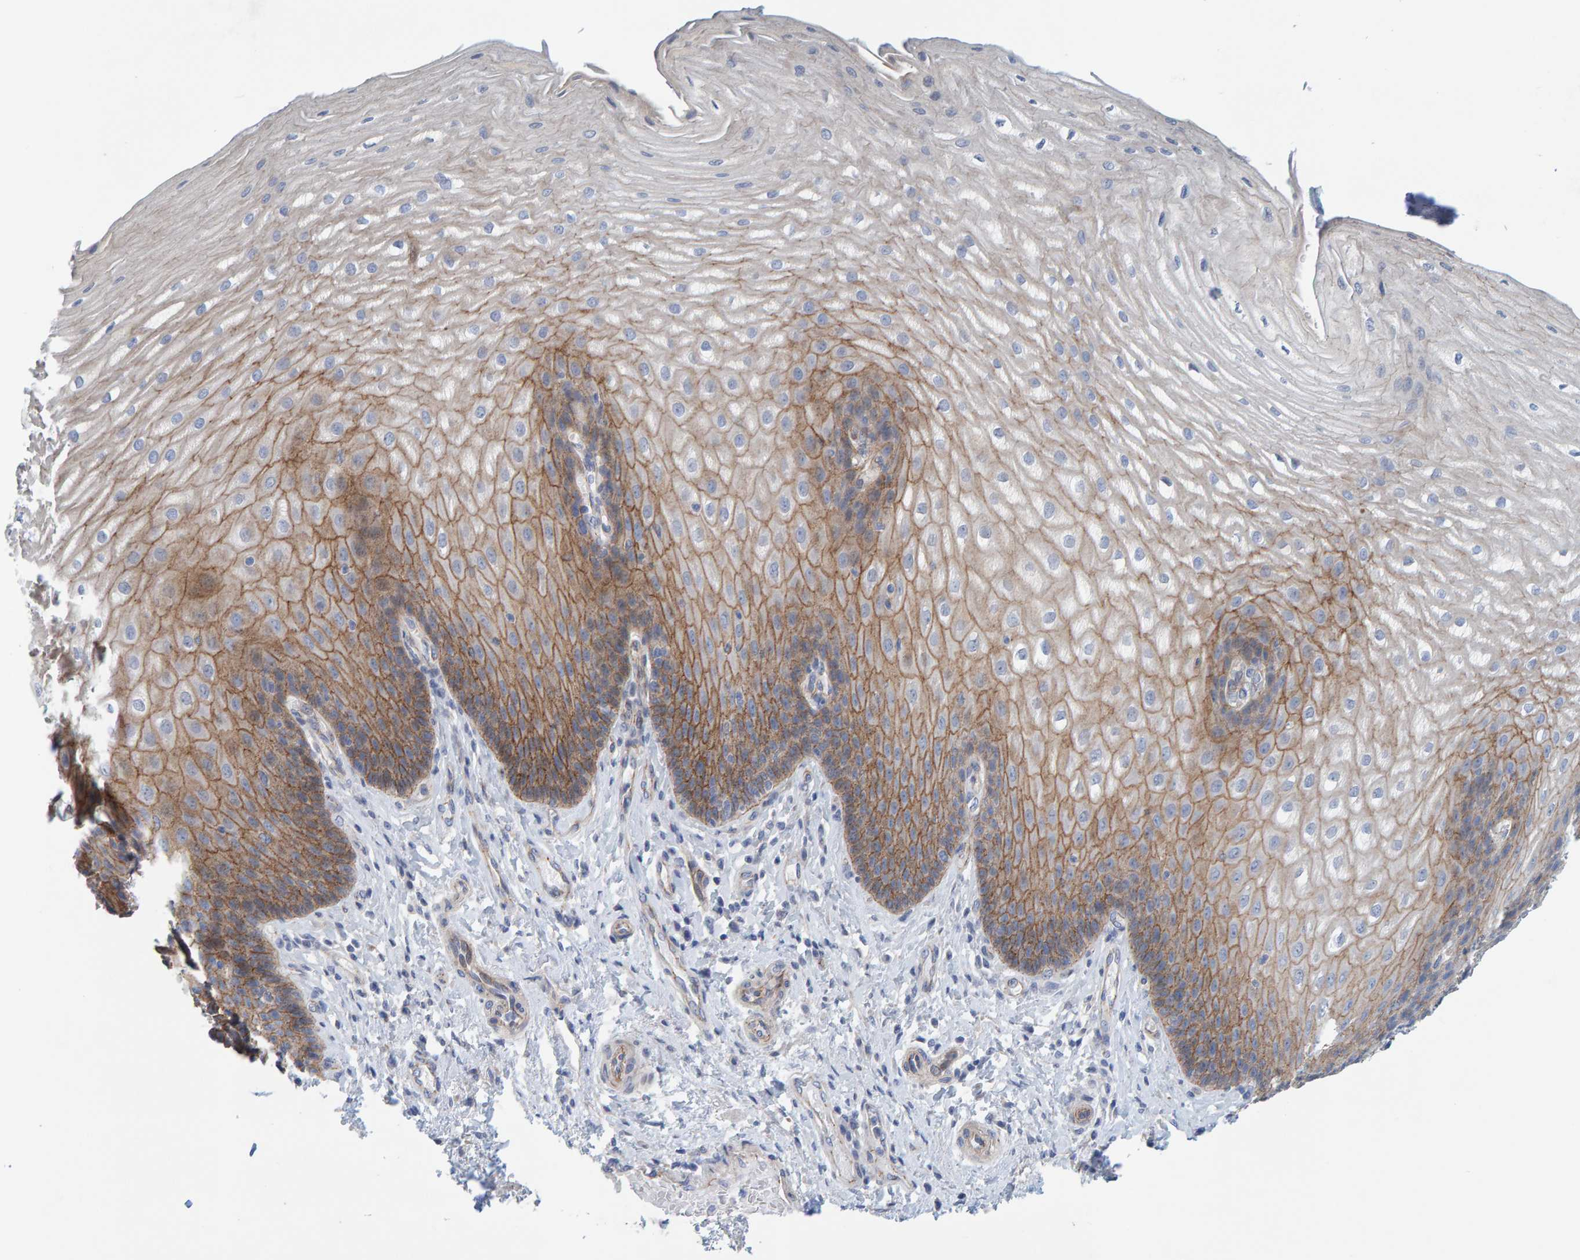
{"staining": {"intensity": "moderate", "quantity": ">75%", "location": "cytoplasmic/membranous"}, "tissue": "esophagus", "cell_type": "Squamous epithelial cells", "image_type": "normal", "snomed": [{"axis": "morphology", "description": "Normal tissue, NOS"}, {"axis": "topography", "description": "Esophagus"}], "caption": "Approximately >75% of squamous epithelial cells in unremarkable esophagus display moderate cytoplasmic/membranous protein expression as visualized by brown immunohistochemical staining.", "gene": "KRBA2", "patient": {"sex": "male", "age": 54}}